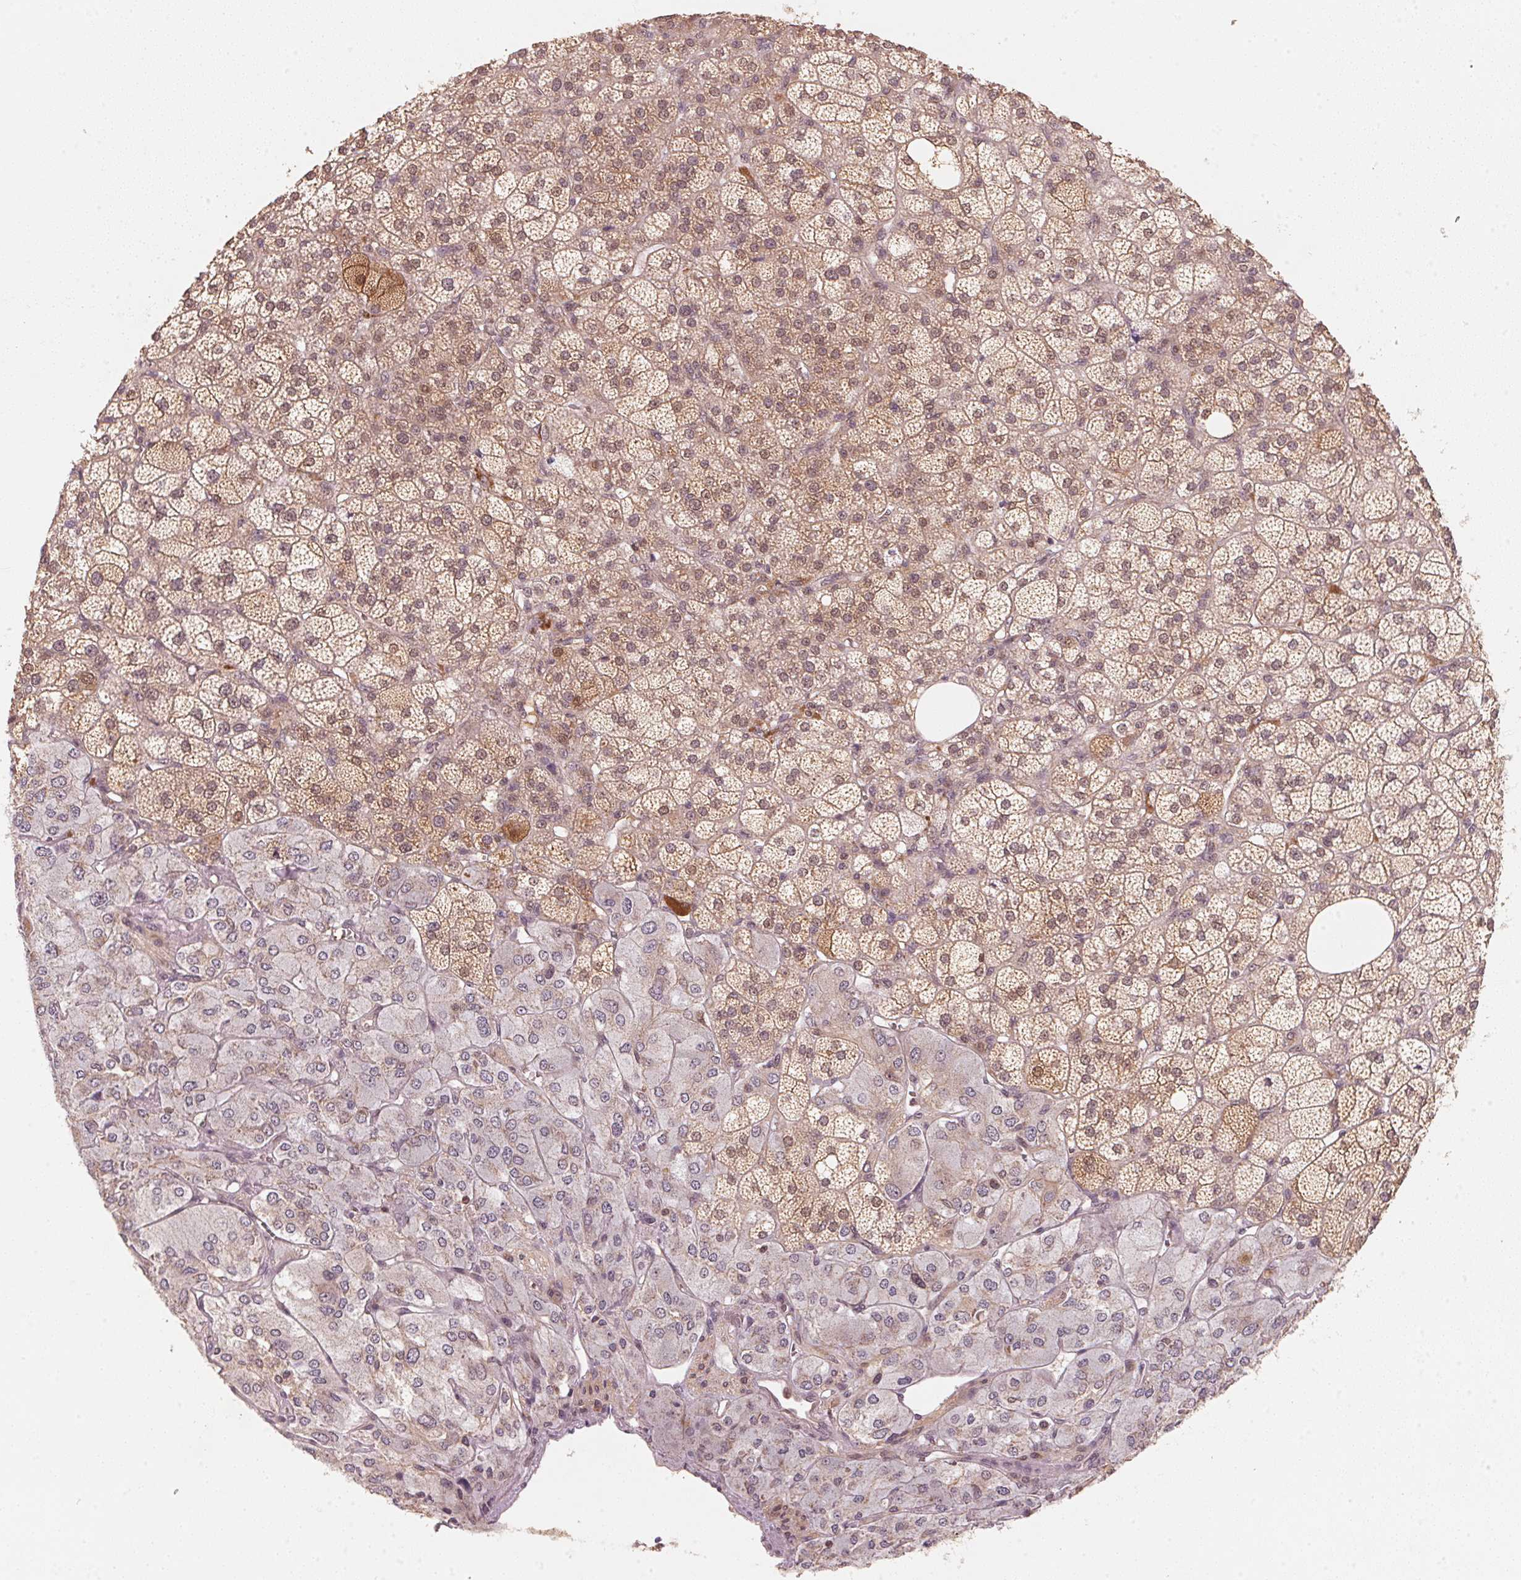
{"staining": {"intensity": "moderate", "quantity": ">75%", "location": "cytoplasmic/membranous,nuclear"}, "tissue": "adrenal gland", "cell_type": "Glandular cells", "image_type": "normal", "snomed": [{"axis": "morphology", "description": "Normal tissue, NOS"}, {"axis": "topography", "description": "Adrenal gland"}], "caption": "Glandular cells show medium levels of moderate cytoplasmic/membranous,nuclear expression in about >75% of cells in unremarkable adrenal gland. (DAB IHC, brown staining for protein, blue staining for nuclei).", "gene": "C2orf73", "patient": {"sex": "female", "age": 60}}